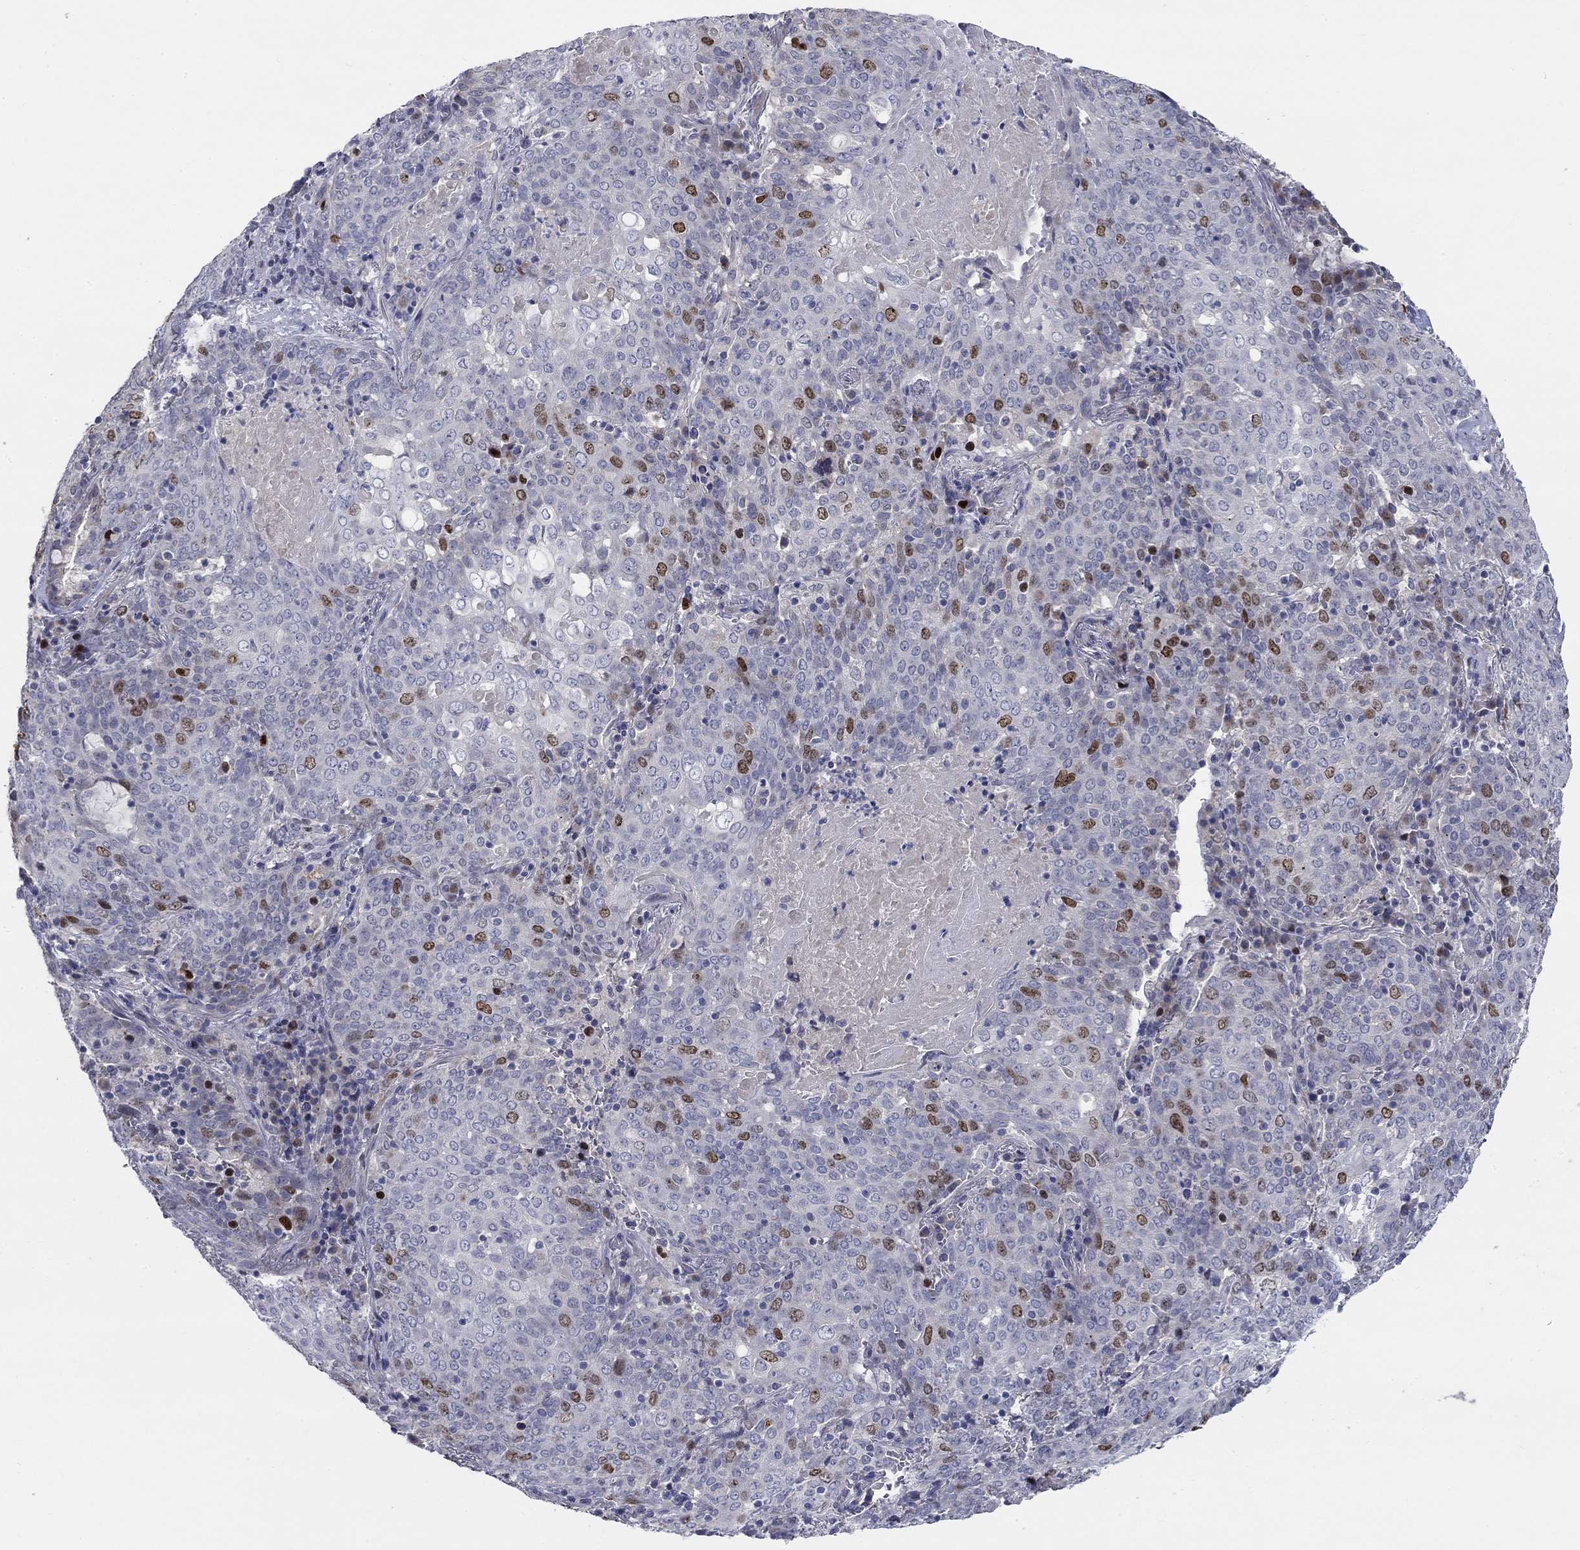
{"staining": {"intensity": "strong", "quantity": "<25%", "location": "nuclear"}, "tissue": "lung cancer", "cell_type": "Tumor cells", "image_type": "cancer", "snomed": [{"axis": "morphology", "description": "Squamous cell carcinoma, NOS"}, {"axis": "topography", "description": "Lung"}], "caption": "Approximately <25% of tumor cells in human lung cancer (squamous cell carcinoma) exhibit strong nuclear protein staining as visualized by brown immunohistochemical staining.", "gene": "PRC1", "patient": {"sex": "male", "age": 82}}